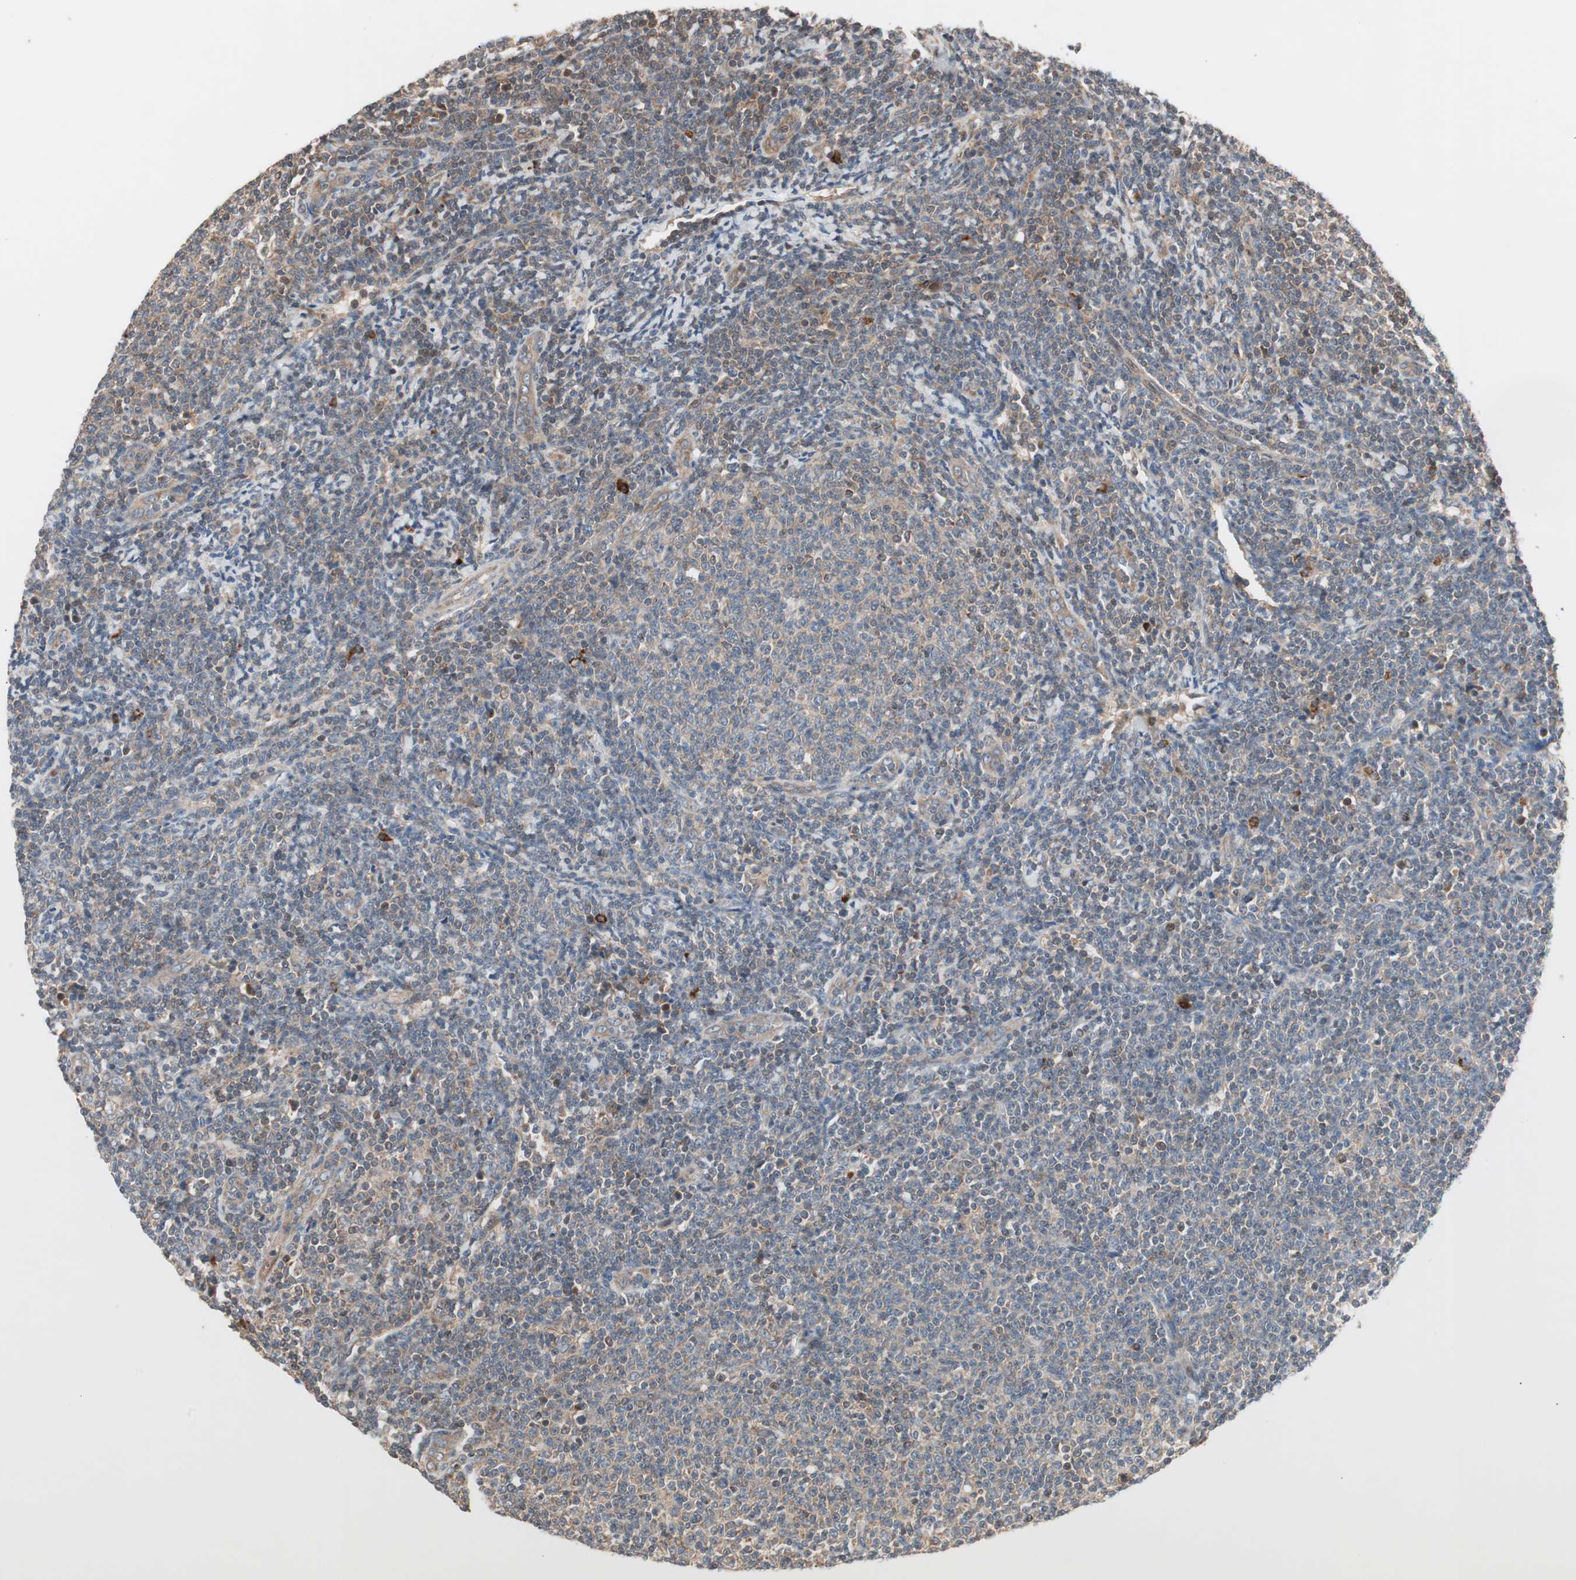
{"staining": {"intensity": "moderate", "quantity": "25%-75%", "location": "cytoplasmic/membranous,nuclear"}, "tissue": "lymphoma", "cell_type": "Tumor cells", "image_type": "cancer", "snomed": [{"axis": "morphology", "description": "Malignant lymphoma, non-Hodgkin's type, Low grade"}, {"axis": "topography", "description": "Lymph node"}], "caption": "Tumor cells display medium levels of moderate cytoplasmic/membranous and nuclear expression in approximately 25%-75% of cells in lymphoma. (DAB = brown stain, brightfield microscopy at high magnification).", "gene": "NF2", "patient": {"sex": "male", "age": 66}}